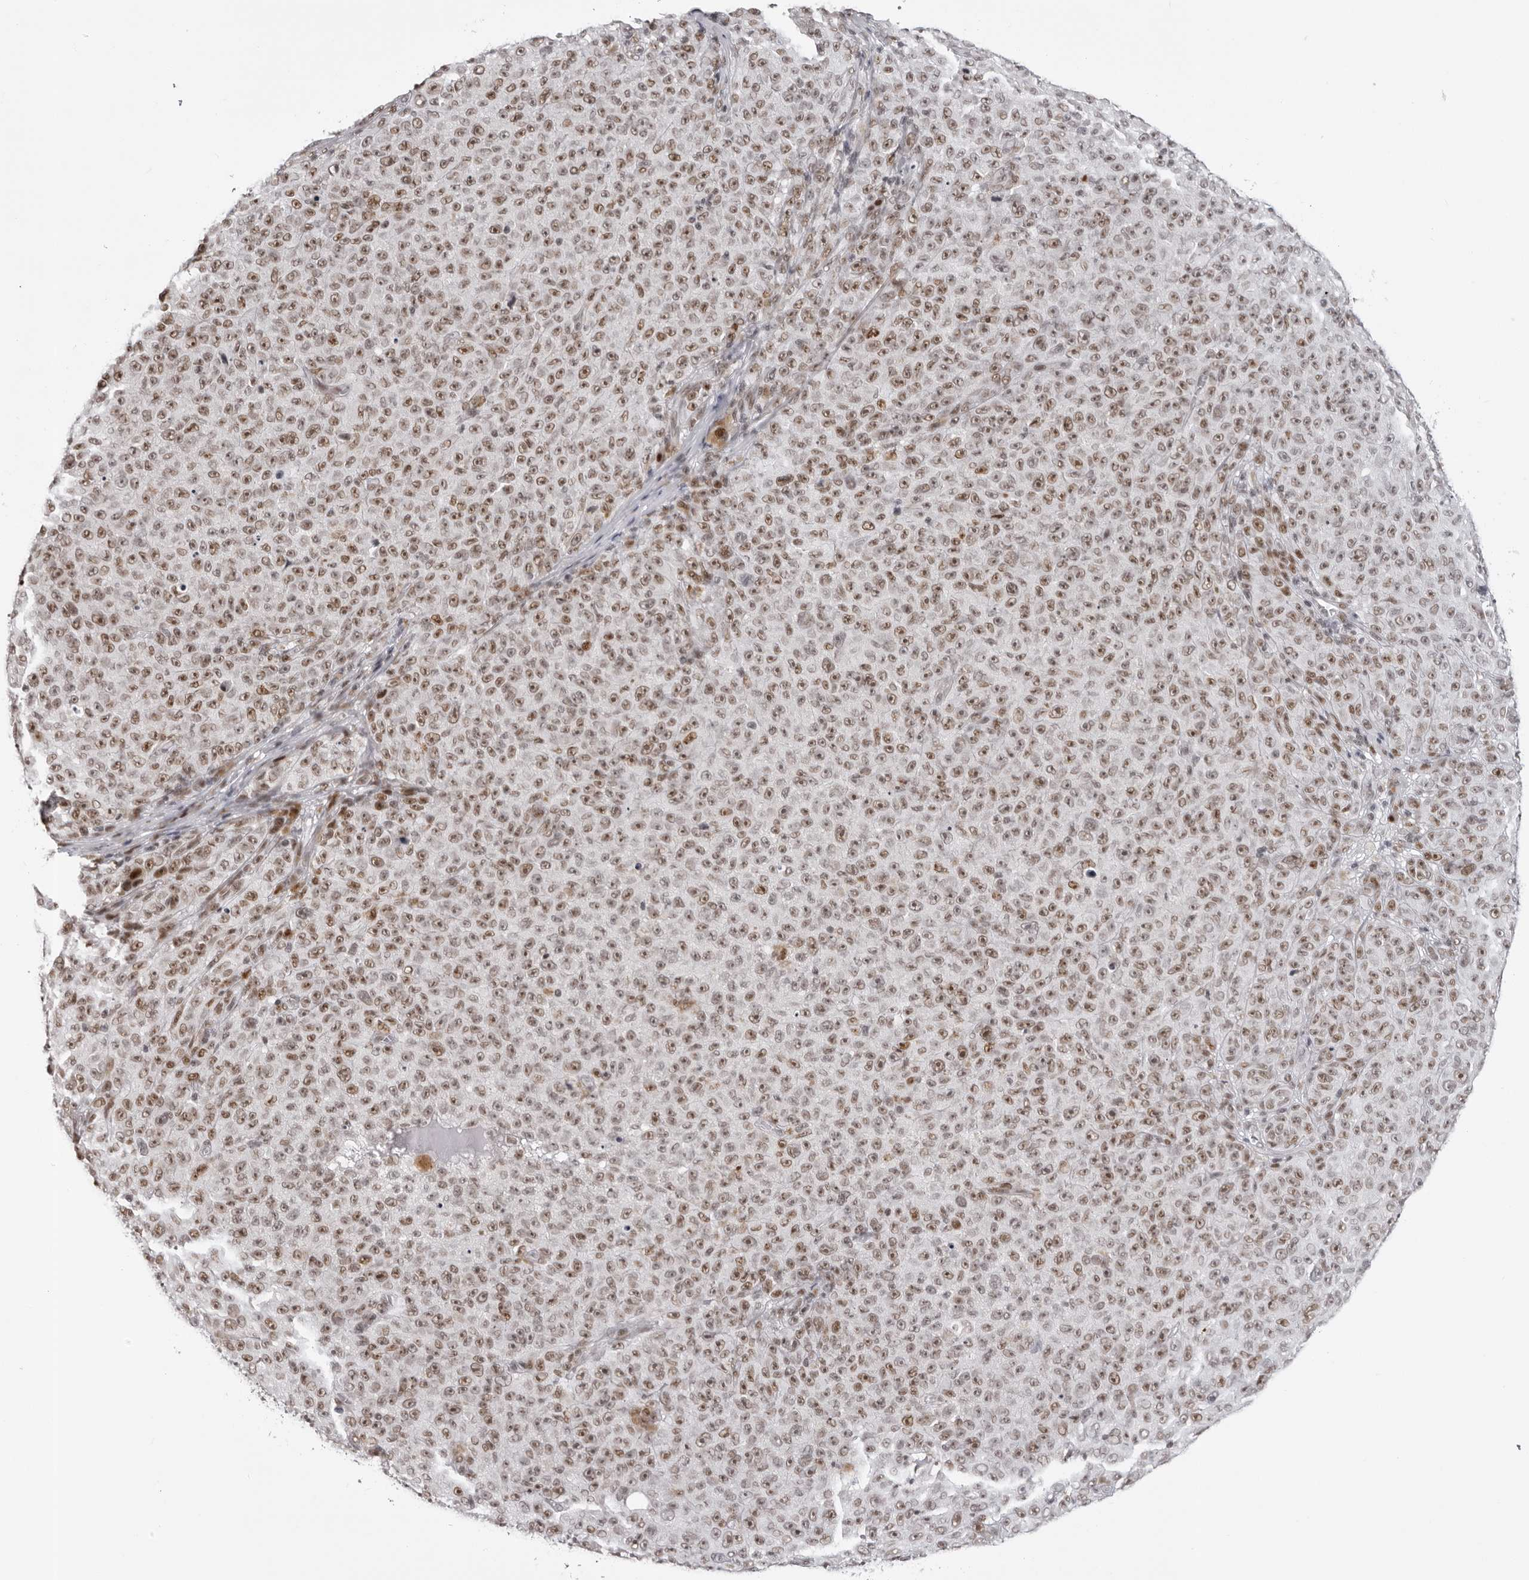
{"staining": {"intensity": "moderate", "quantity": ">75%", "location": "nuclear"}, "tissue": "melanoma", "cell_type": "Tumor cells", "image_type": "cancer", "snomed": [{"axis": "morphology", "description": "Malignant melanoma, NOS"}, {"axis": "topography", "description": "Skin"}], "caption": "Melanoma was stained to show a protein in brown. There is medium levels of moderate nuclear staining in about >75% of tumor cells. The protein of interest is shown in brown color, while the nuclei are stained blue.", "gene": "HEXIM2", "patient": {"sex": "female", "age": 82}}